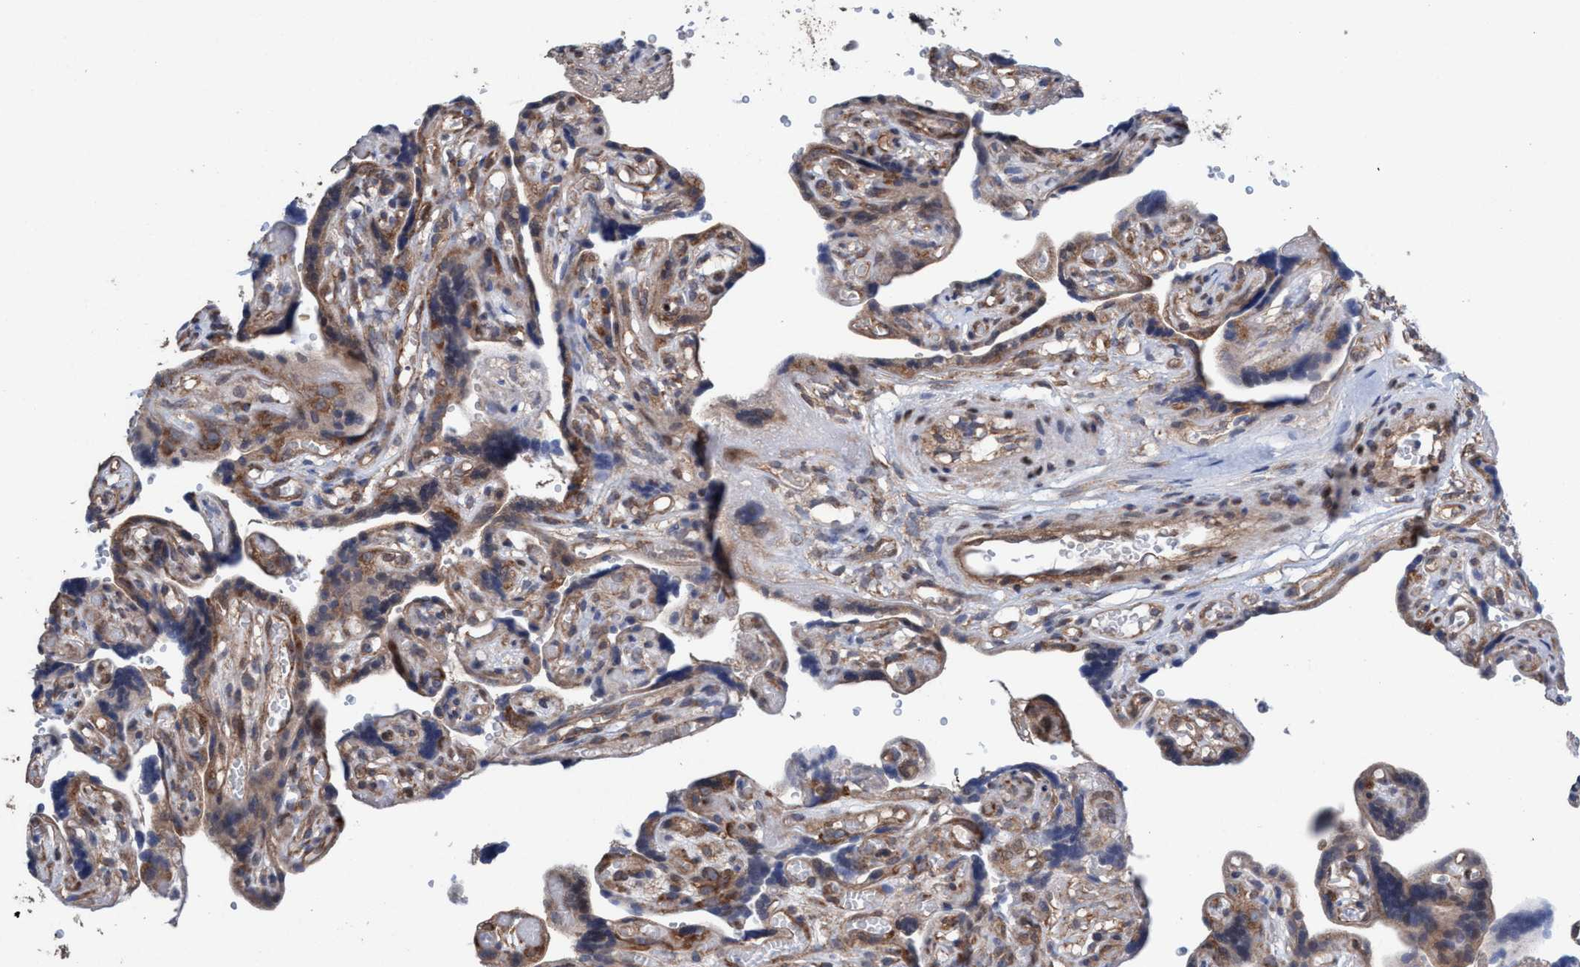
{"staining": {"intensity": "moderate", "quantity": ">75%", "location": "cytoplasmic/membranous"}, "tissue": "placenta", "cell_type": "Trophoblastic cells", "image_type": "normal", "snomed": [{"axis": "morphology", "description": "Normal tissue, NOS"}, {"axis": "topography", "description": "Placenta"}], "caption": "This photomicrograph reveals immunohistochemistry (IHC) staining of benign placenta, with medium moderate cytoplasmic/membranous staining in approximately >75% of trophoblastic cells.", "gene": "METAP2", "patient": {"sex": "female", "age": 30}}